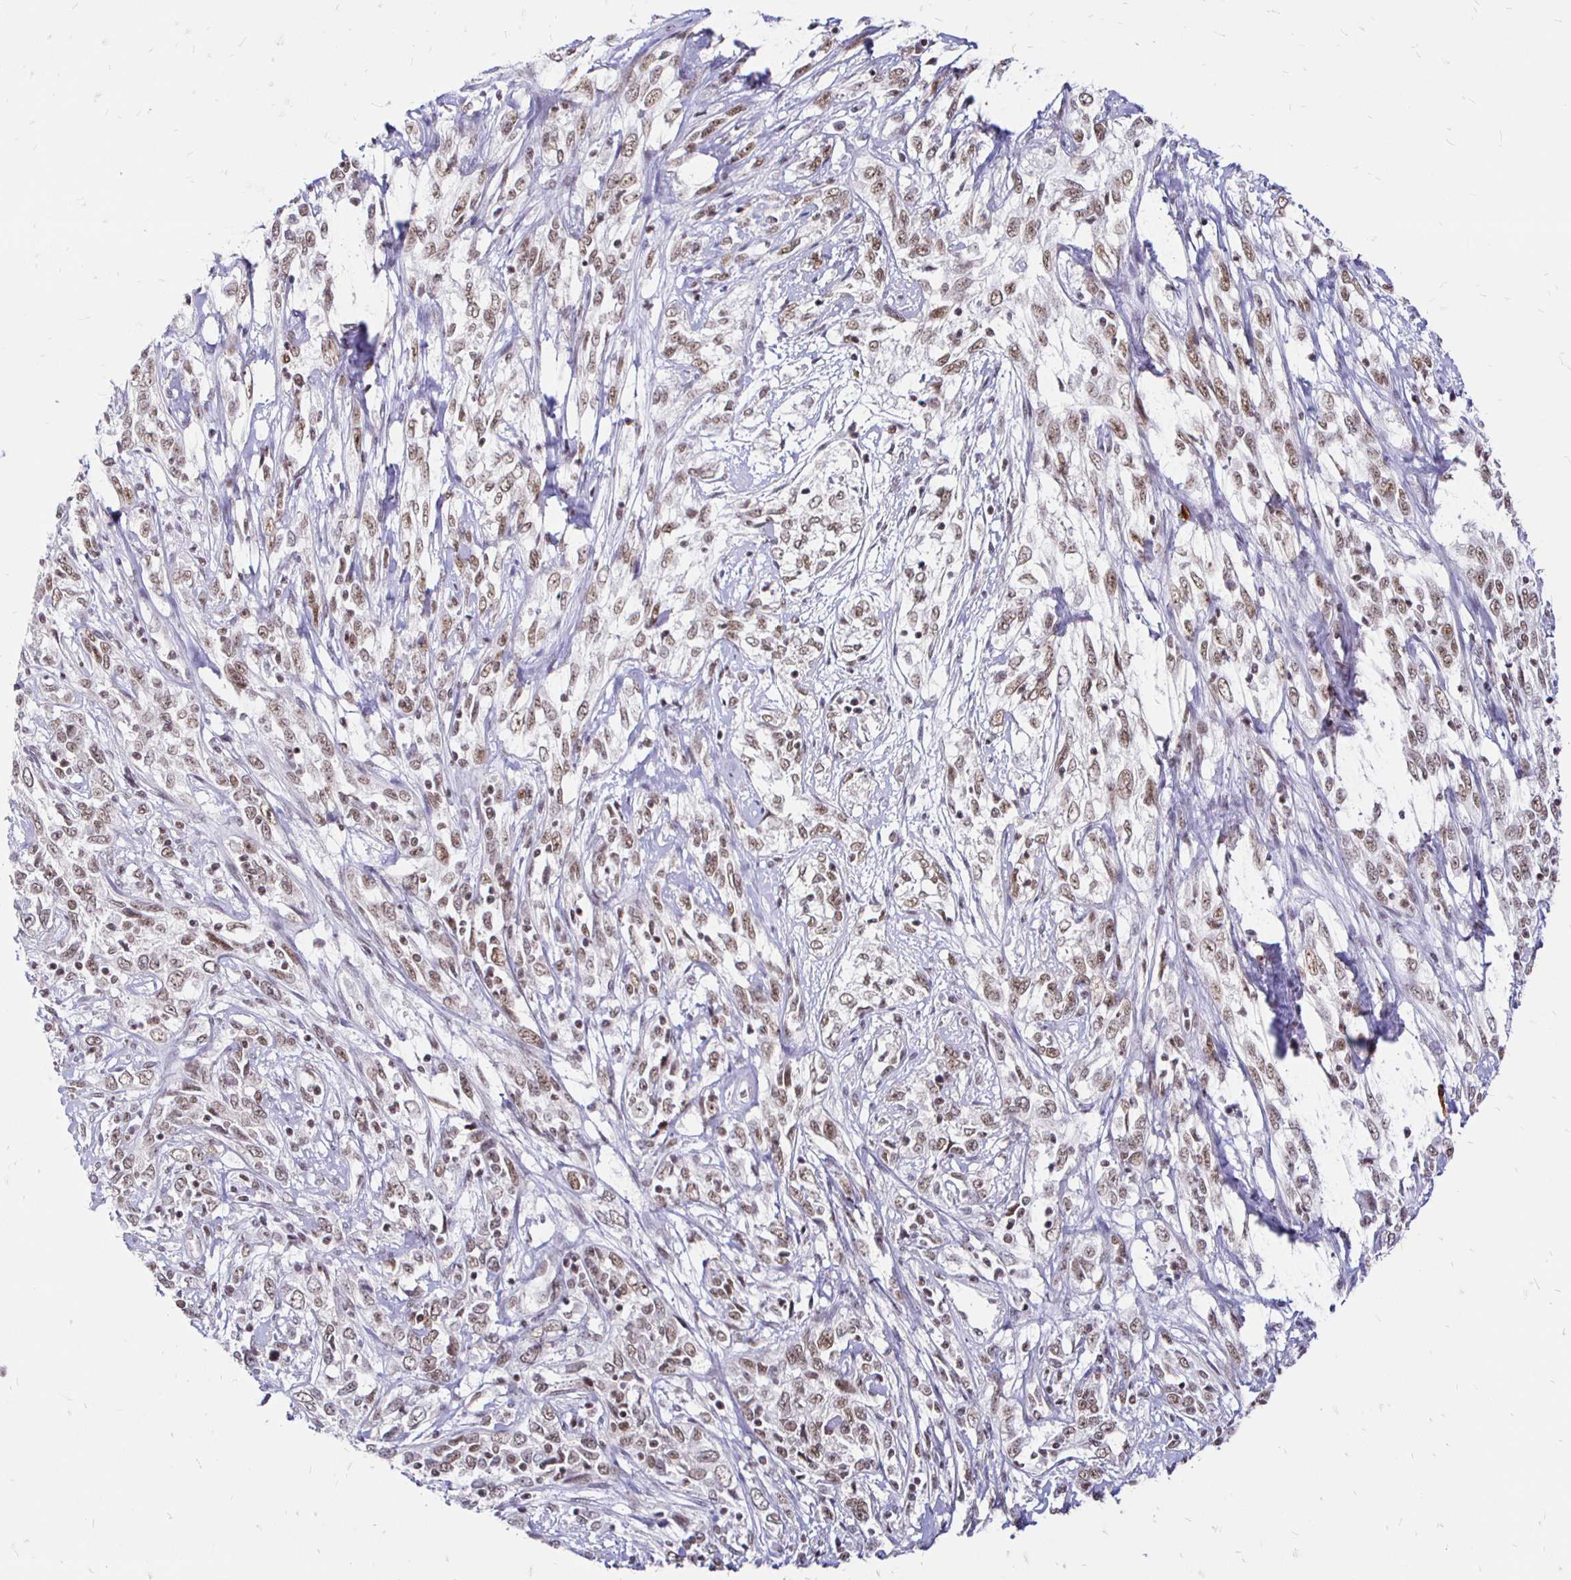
{"staining": {"intensity": "moderate", "quantity": ">75%", "location": "nuclear"}, "tissue": "cervical cancer", "cell_type": "Tumor cells", "image_type": "cancer", "snomed": [{"axis": "morphology", "description": "Adenocarcinoma, NOS"}, {"axis": "topography", "description": "Cervix"}], "caption": "The image exhibits immunohistochemical staining of cervical cancer (adenocarcinoma). There is moderate nuclear positivity is identified in about >75% of tumor cells. (brown staining indicates protein expression, while blue staining denotes nuclei).", "gene": "SIN3A", "patient": {"sex": "female", "age": 40}}